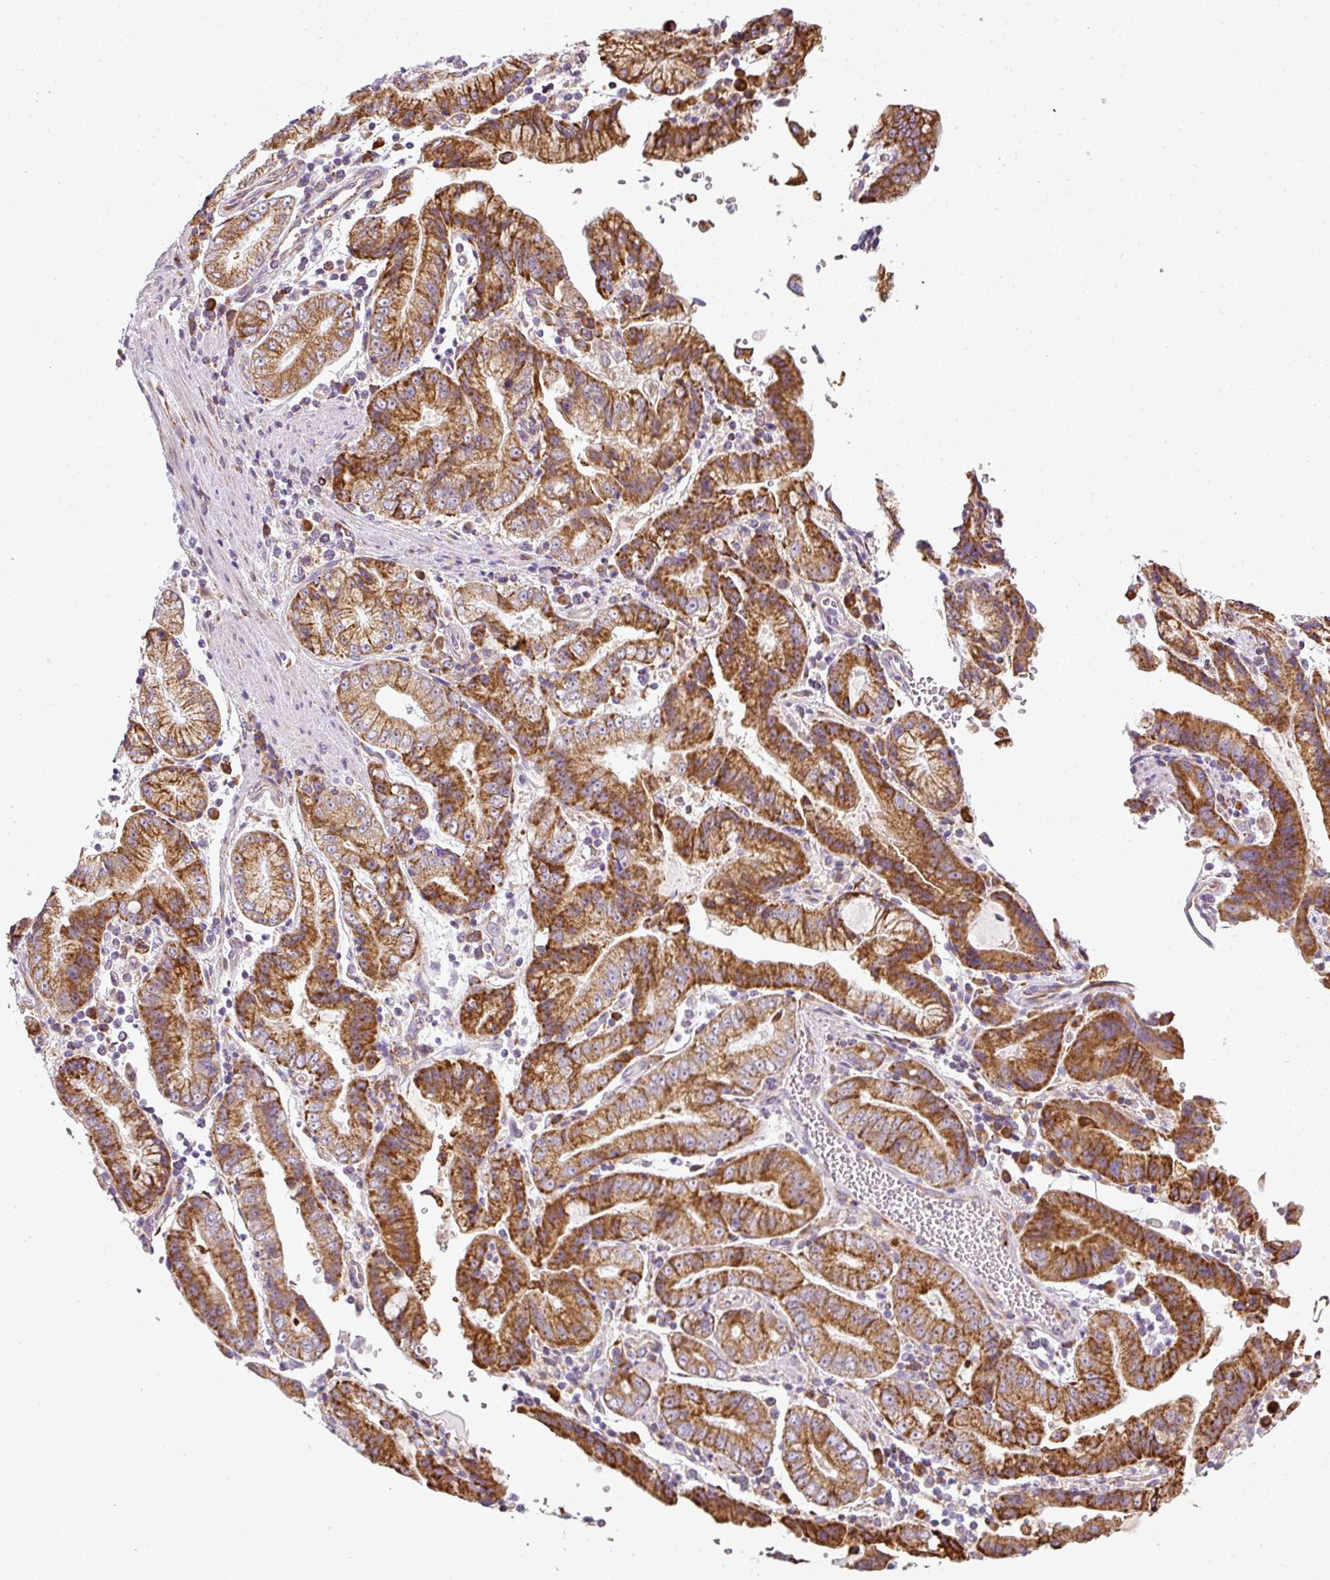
{"staining": {"intensity": "strong", "quantity": ">75%", "location": "cytoplasmic/membranous"}, "tissue": "stomach cancer", "cell_type": "Tumor cells", "image_type": "cancer", "snomed": [{"axis": "morphology", "description": "Adenocarcinoma, NOS"}, {"axis": "topography", "description": "Stomach"}], "caption": "High-power microscopy captured an IHC histopathology image of stomach cancer, revealing strong cytoplasmic/membranous expression in about >75% of tumor cells.", "gene": "ANKRD18A", "patient": {"sex": "male", "age": 62}}